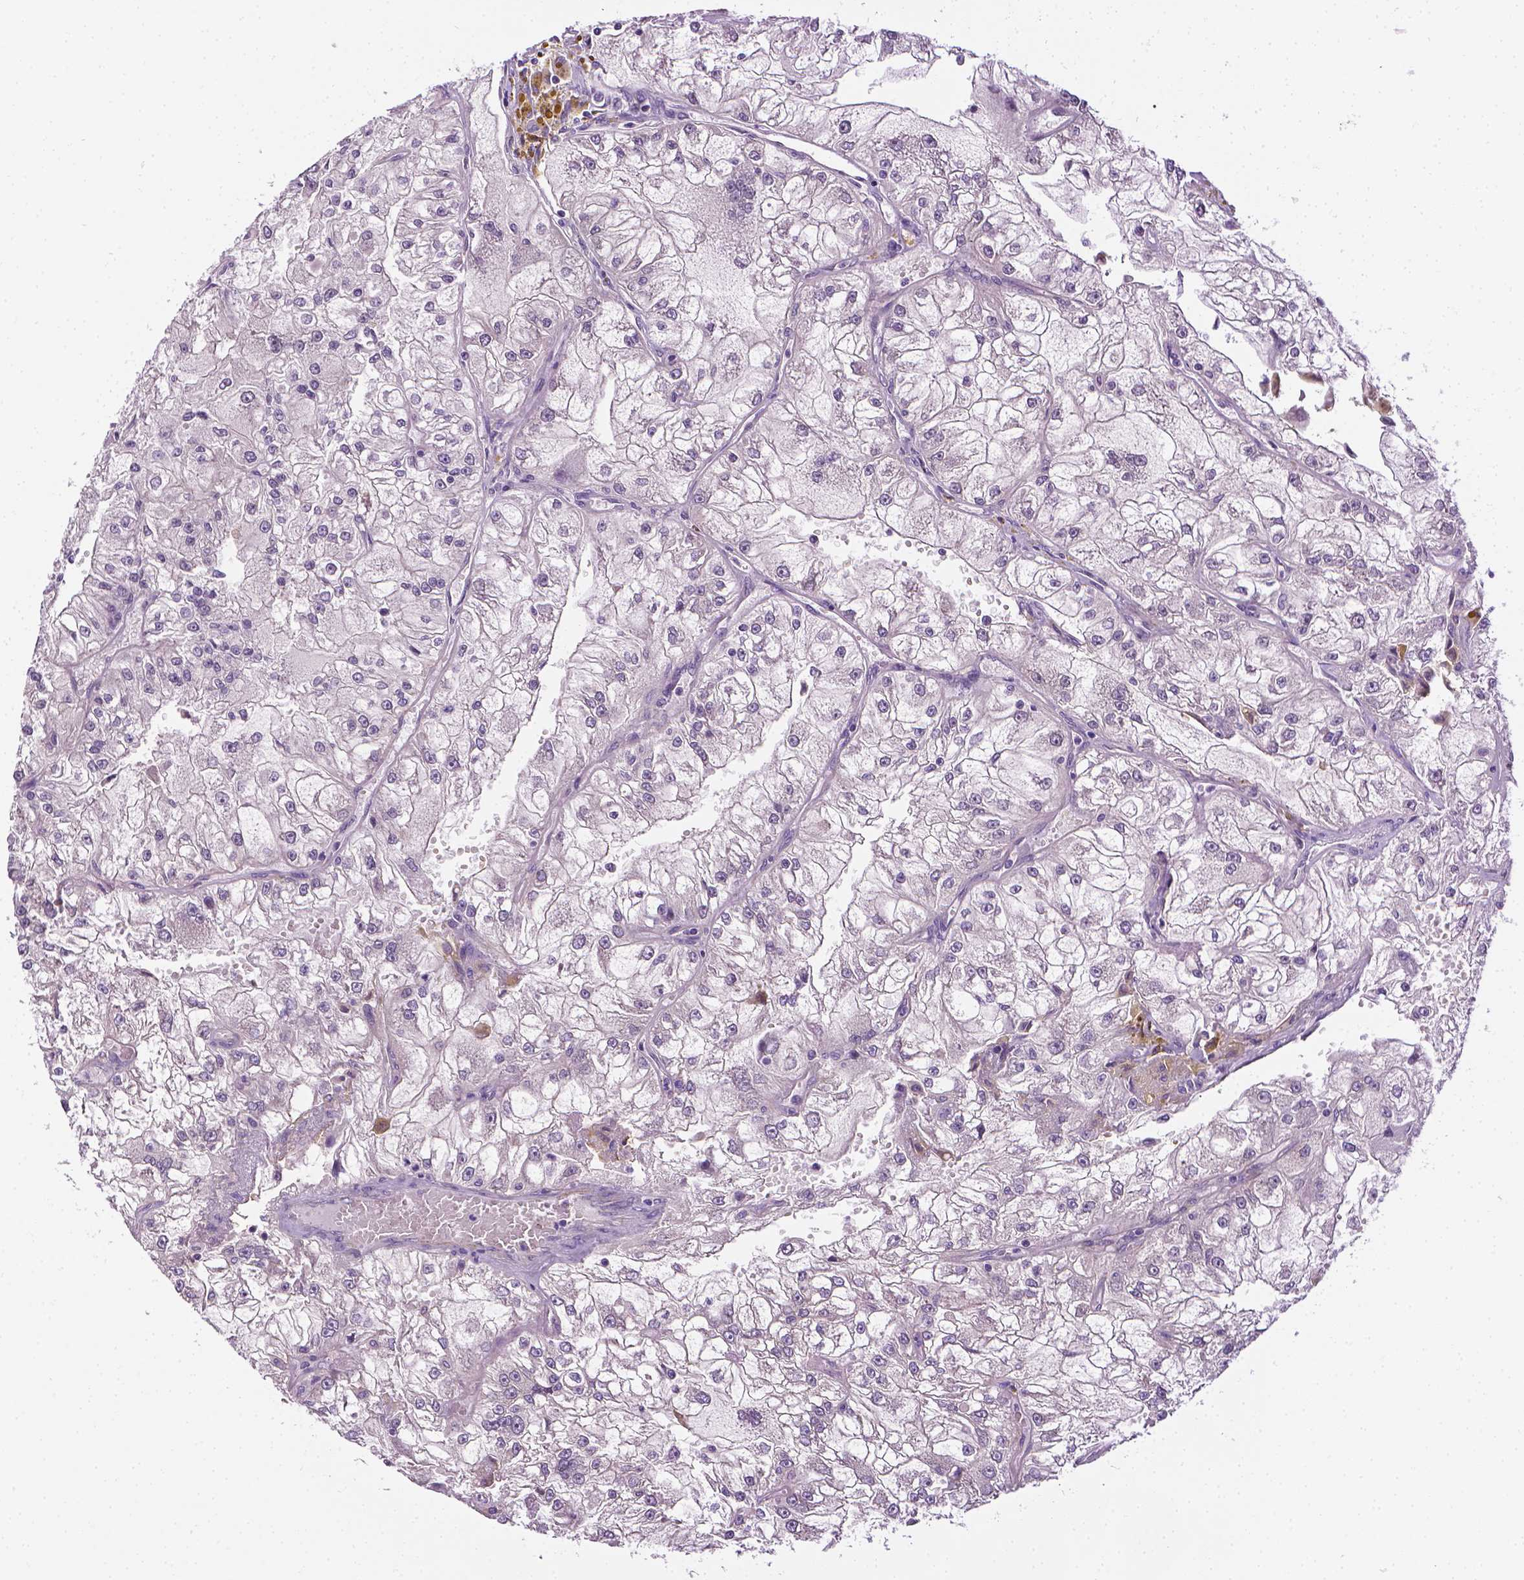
{"staining": {"intensity": "negative", "quantity": "none", "location": "none"}, "tissue": "renal cancer", "cell_type": "Tumor cells", "image_type": "cancer", "snomed": [{"axis": "morphology", "description": "Adenocarcinoma, NOS"}, {"axis": "topography", "description": "Kidney"}], "caption": "Micrograph shows no significant protein staining in tumor cells of renal cancer (adenocarcinoma).", "gene": "MCOLN3", "patient": {"sex": "female", "age": 72}}